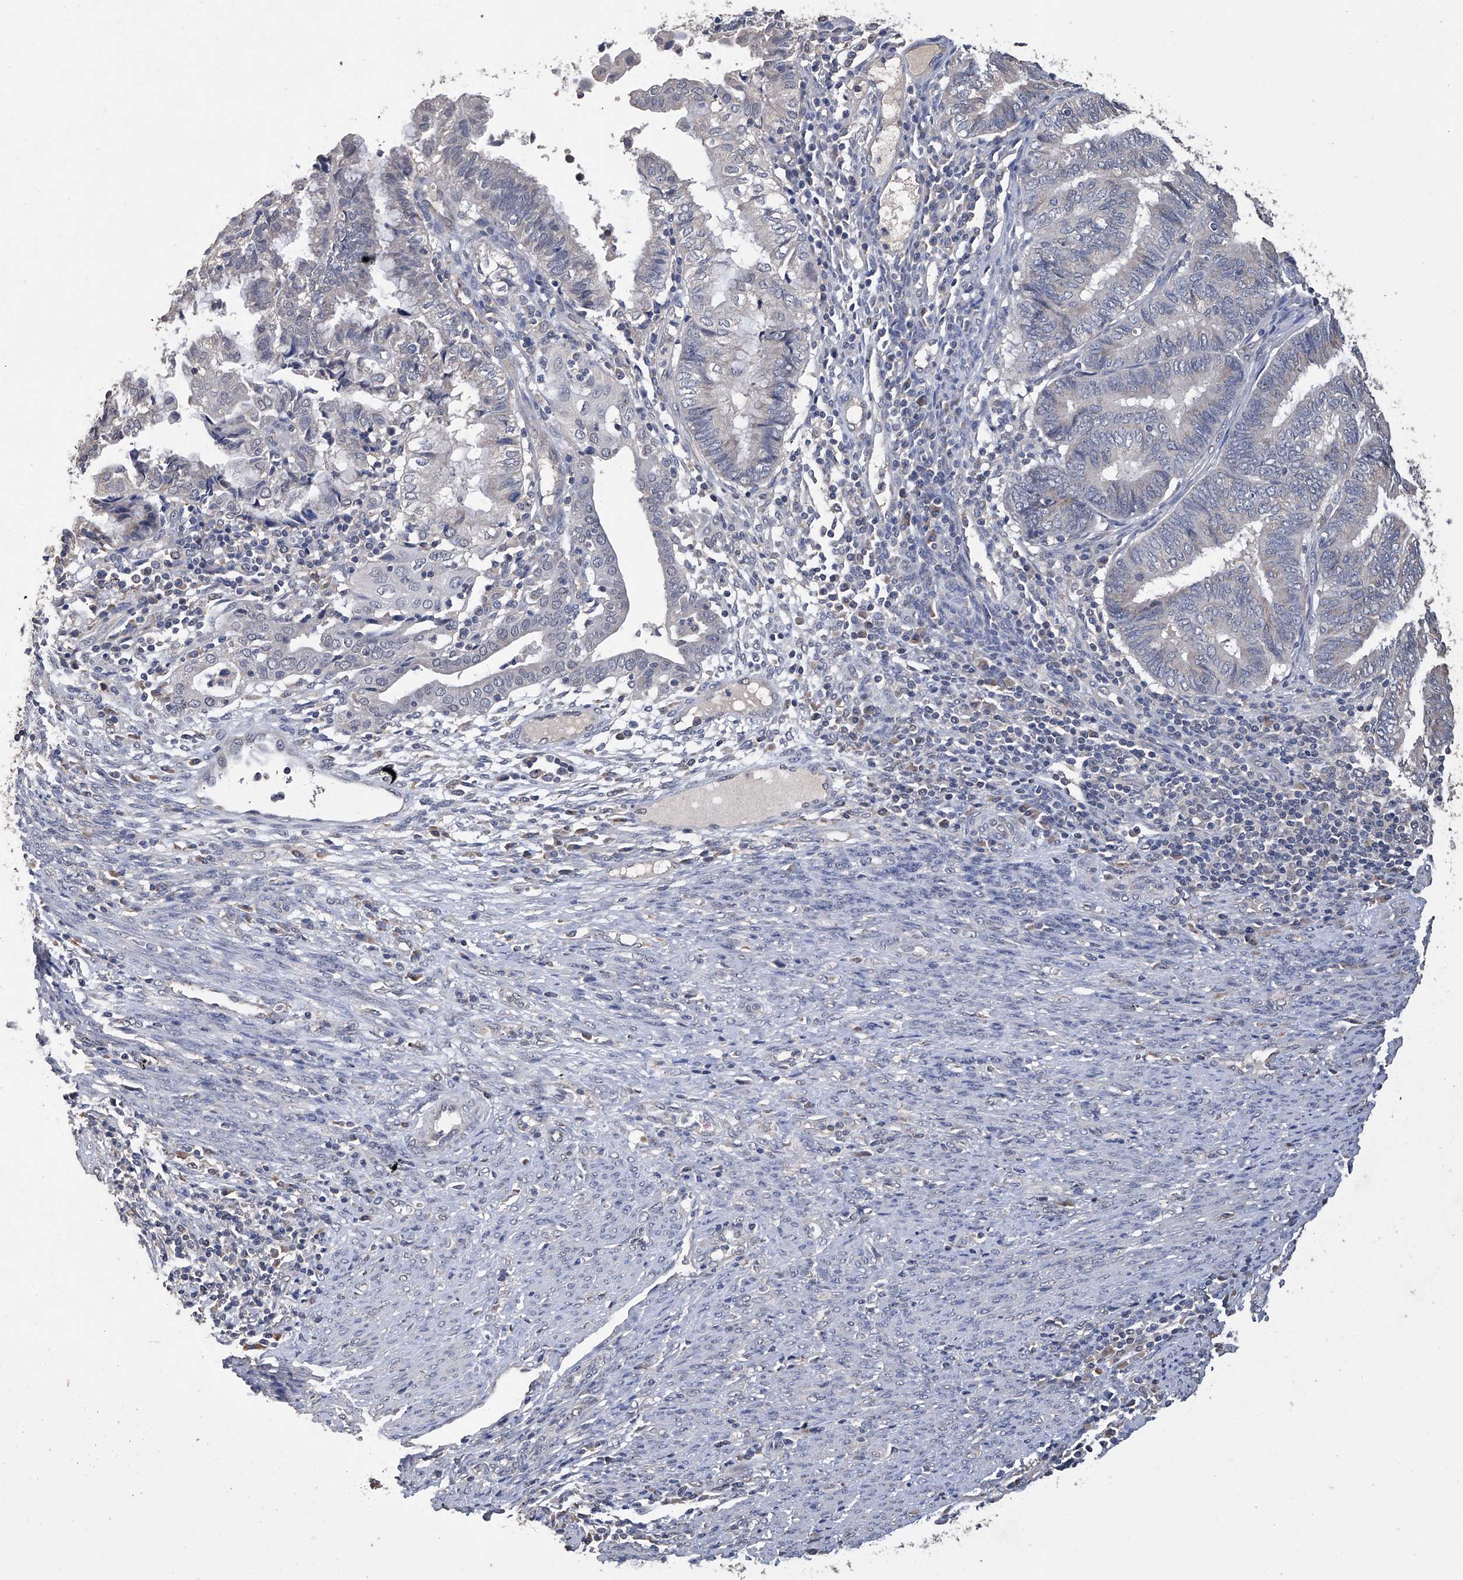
{"staining": {"intensity": "negative", "quantity": "none", "location": "none"}, "tissue": "endometrial cancer", "cell_type": "Tumor cells", "image_type": "cancer", "snomed": [{"axis": "morphology", "description": "Adenocarcinoma, NOS"}, {"axis": "topography", "description": "Uterus"}, {"axis": "topography", "description": "Endometrium"}], "caption": "An immunohistochemistry histopathology image of endometrial adenocarcinoma is shown. There is no staining in tumor cells of endometrial adenocarcinoma.", "gene": "GPT", "patient": {"sex": "female", "age": 70}}